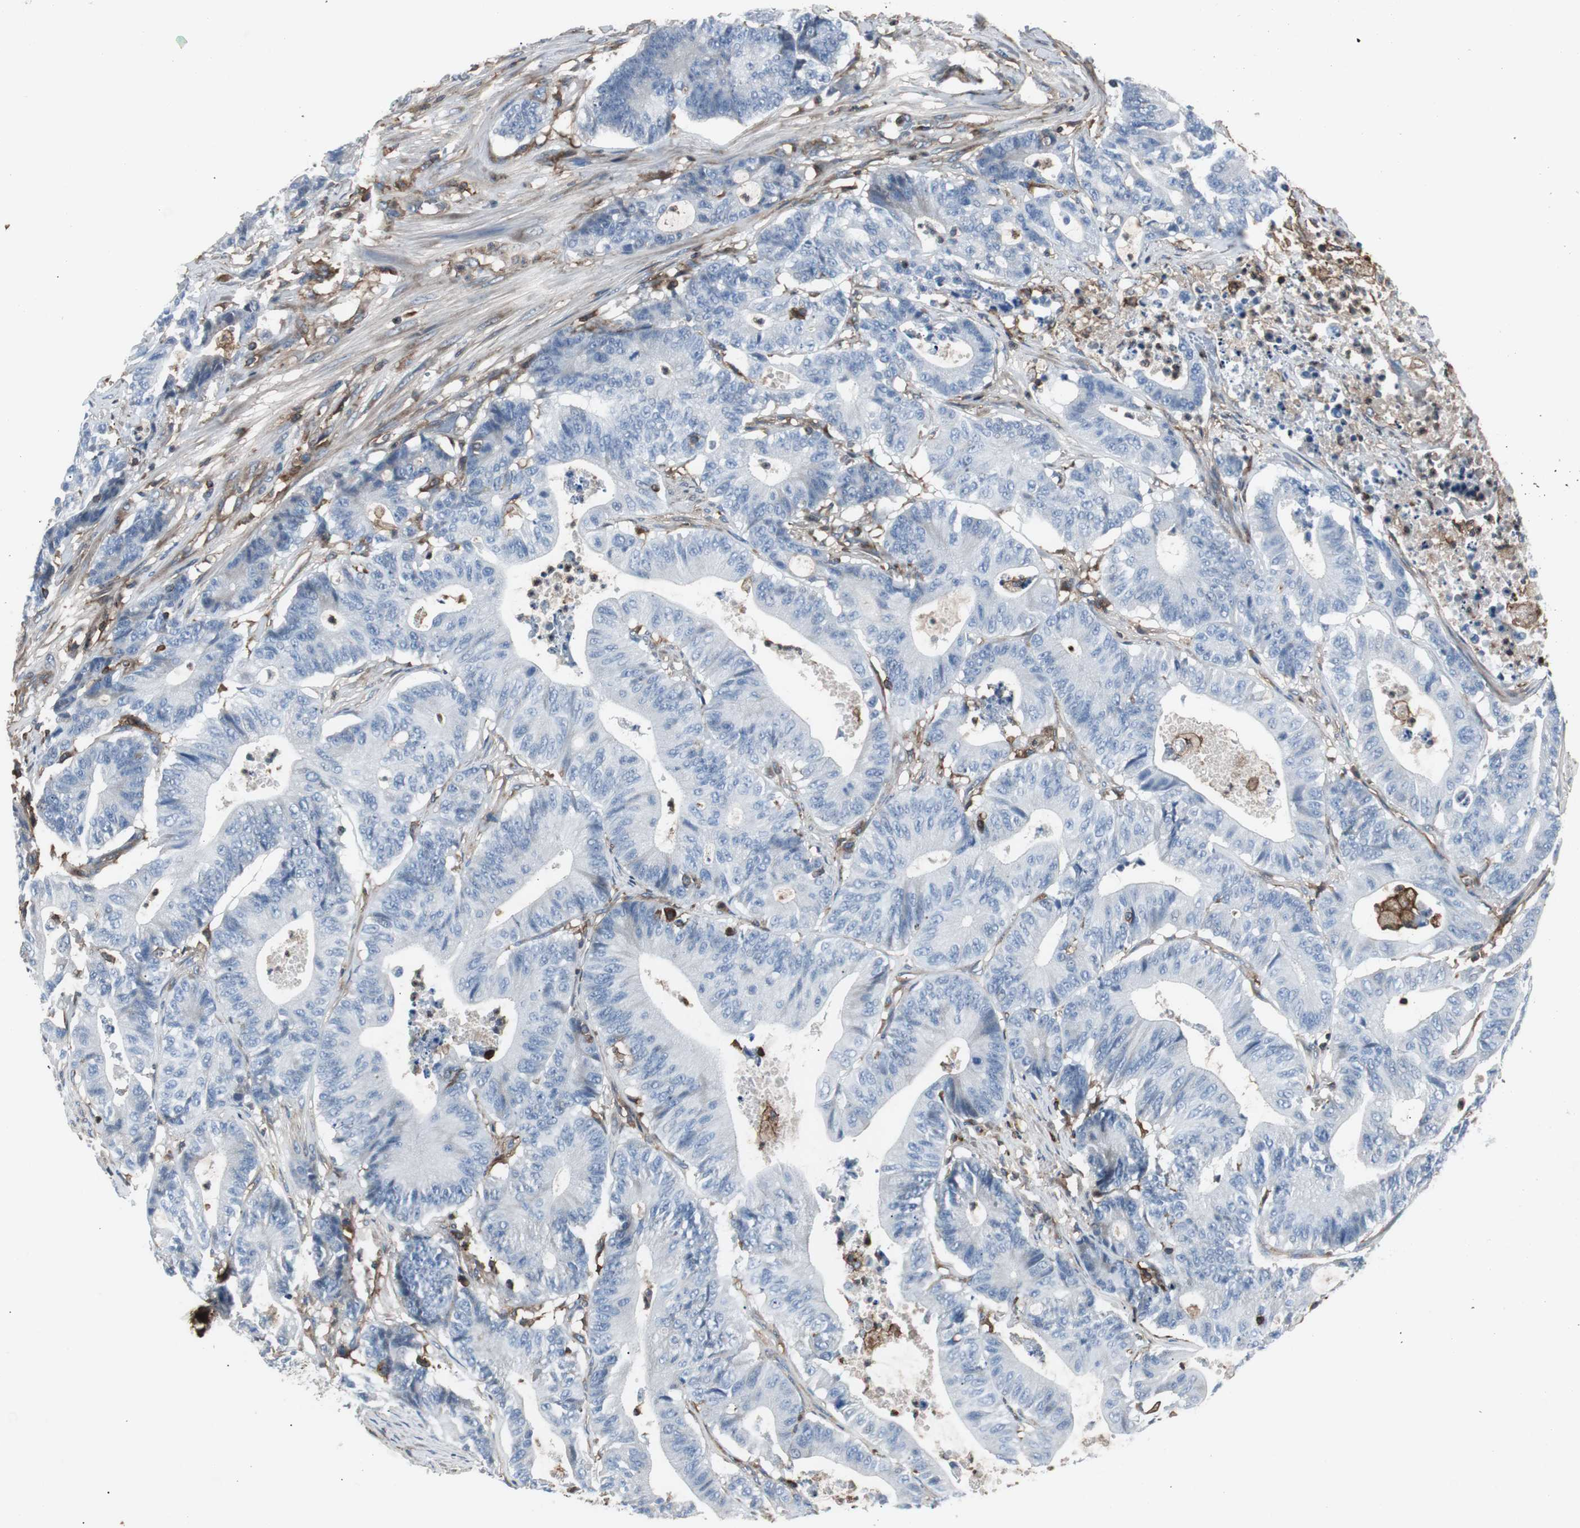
{"staining": {"intensity": "negative", "quantity": "none", "location": "none"}, "tissue": "colorectal cancer", "cell_type": "Tumor cells", "image_type": "cancer", "snomed": [{"axis": "morphology", "description": "Adenocarcinoma, NOS"}, {"axis": "topography", "description": "Colon"}], "caption": "IHC micrograph of neoplastic tissue: colorectal cancer stained with DAB (3,3'-diaminobenzidine) reveals no significant protein staining in tumor cells. Brightfield microscopy of IHC stained with DAB (brown) and hematoxylin (blue), captured at high magnification.", "gene": "B2M", "patient": {"sex": "female", "age": 84}}